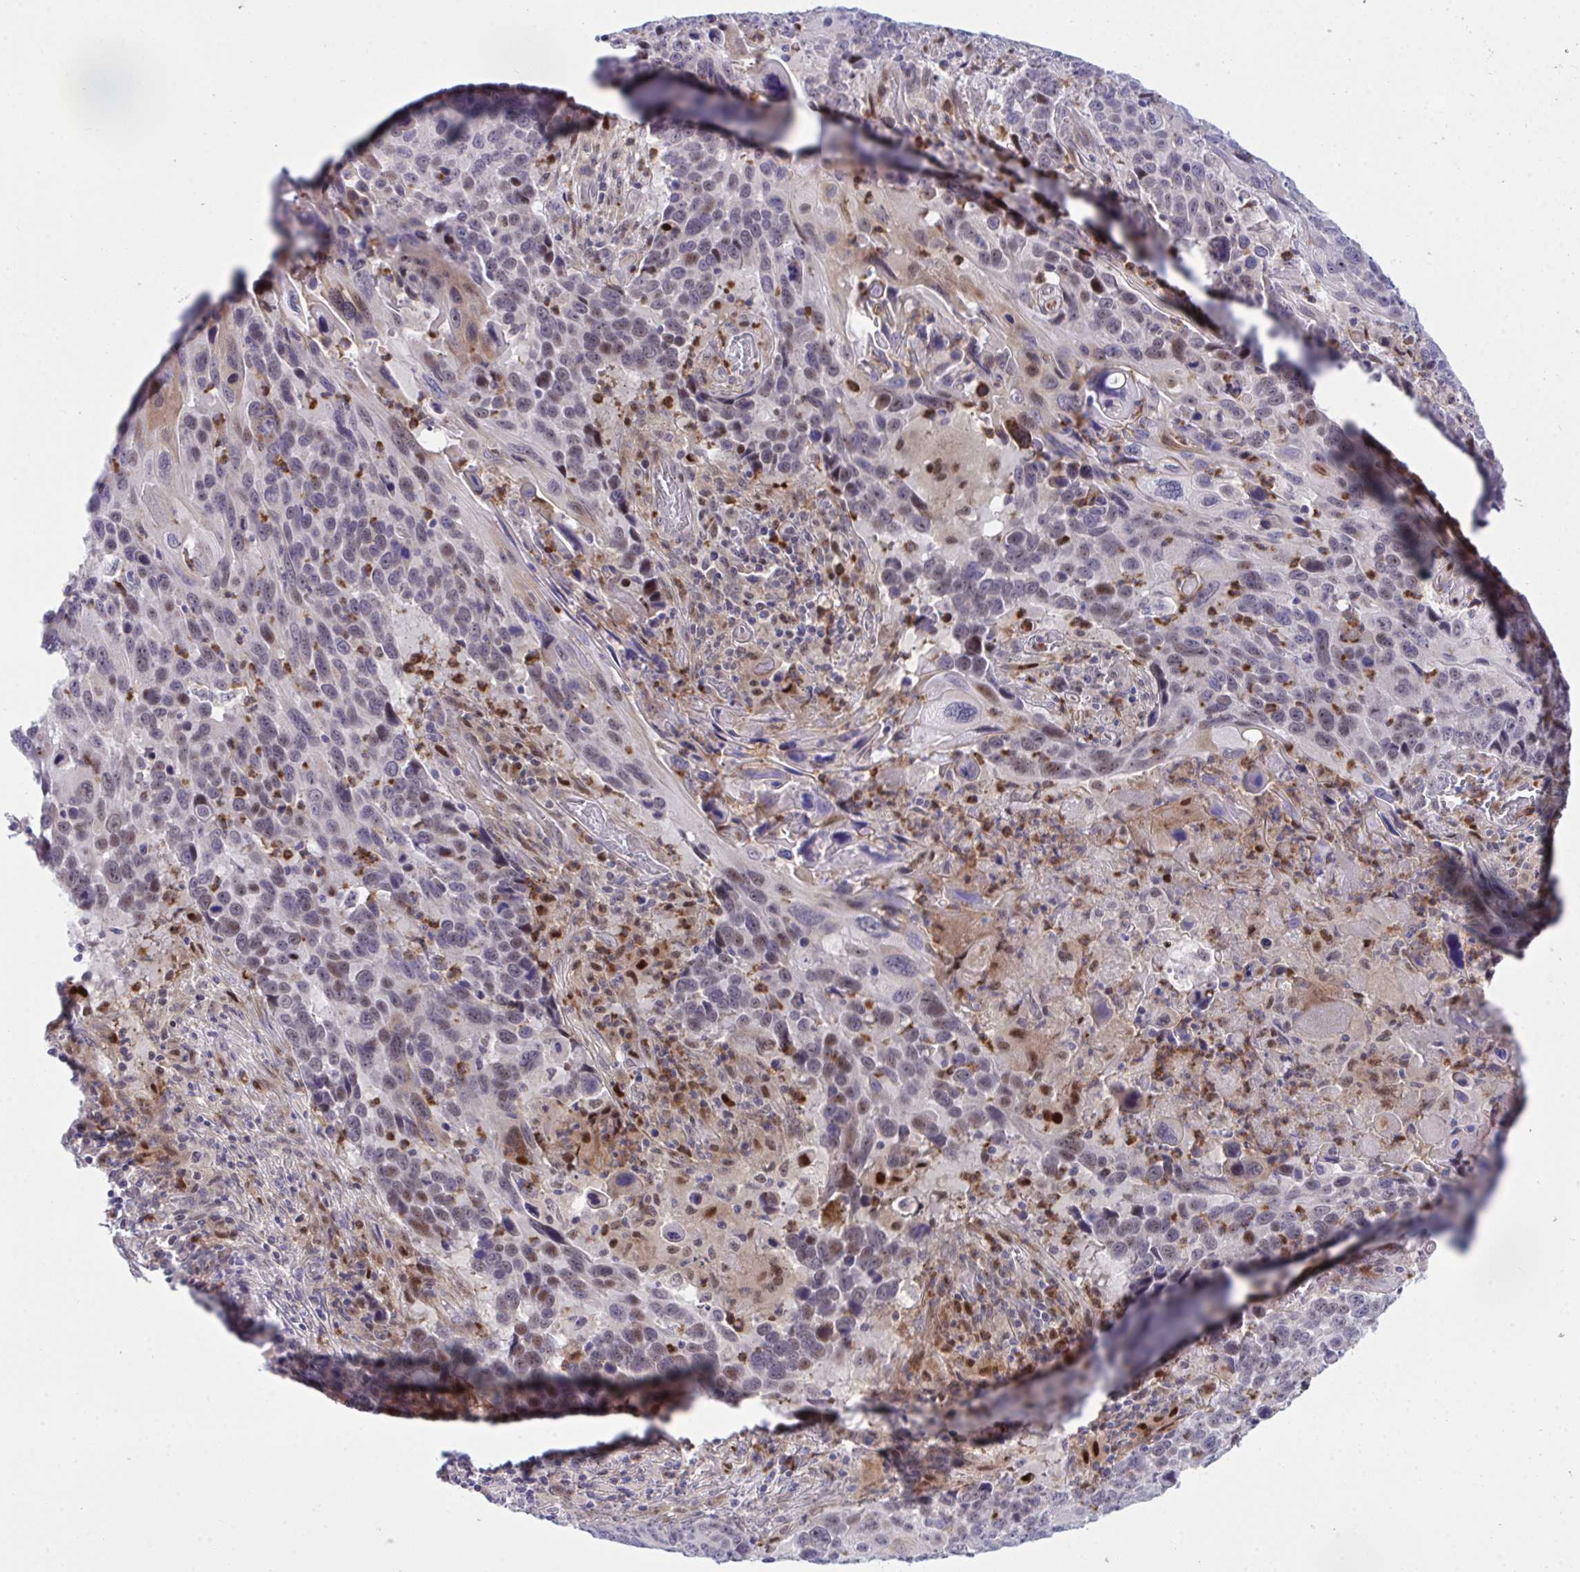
{"staining": {"intensity": "weak", "quantity": "<25%", "location": "cytoplasmic/membranous,nuclear"}, "tissue": "lung cancer", "cell_type": "Tumor cells", "image_type": "cancer", "snomed": [{"axis": "morphology", "description": "Squamous cell carcinoma, NOS"}, {"axis": "topography", "description": "Lung"}], "caption": "Histopathology image shows no significant protein staining in tumor cells of squamous cell carcinoma (lung).", "gene": "ZNF554", "patient": {"sex": "male", "age": 68}}